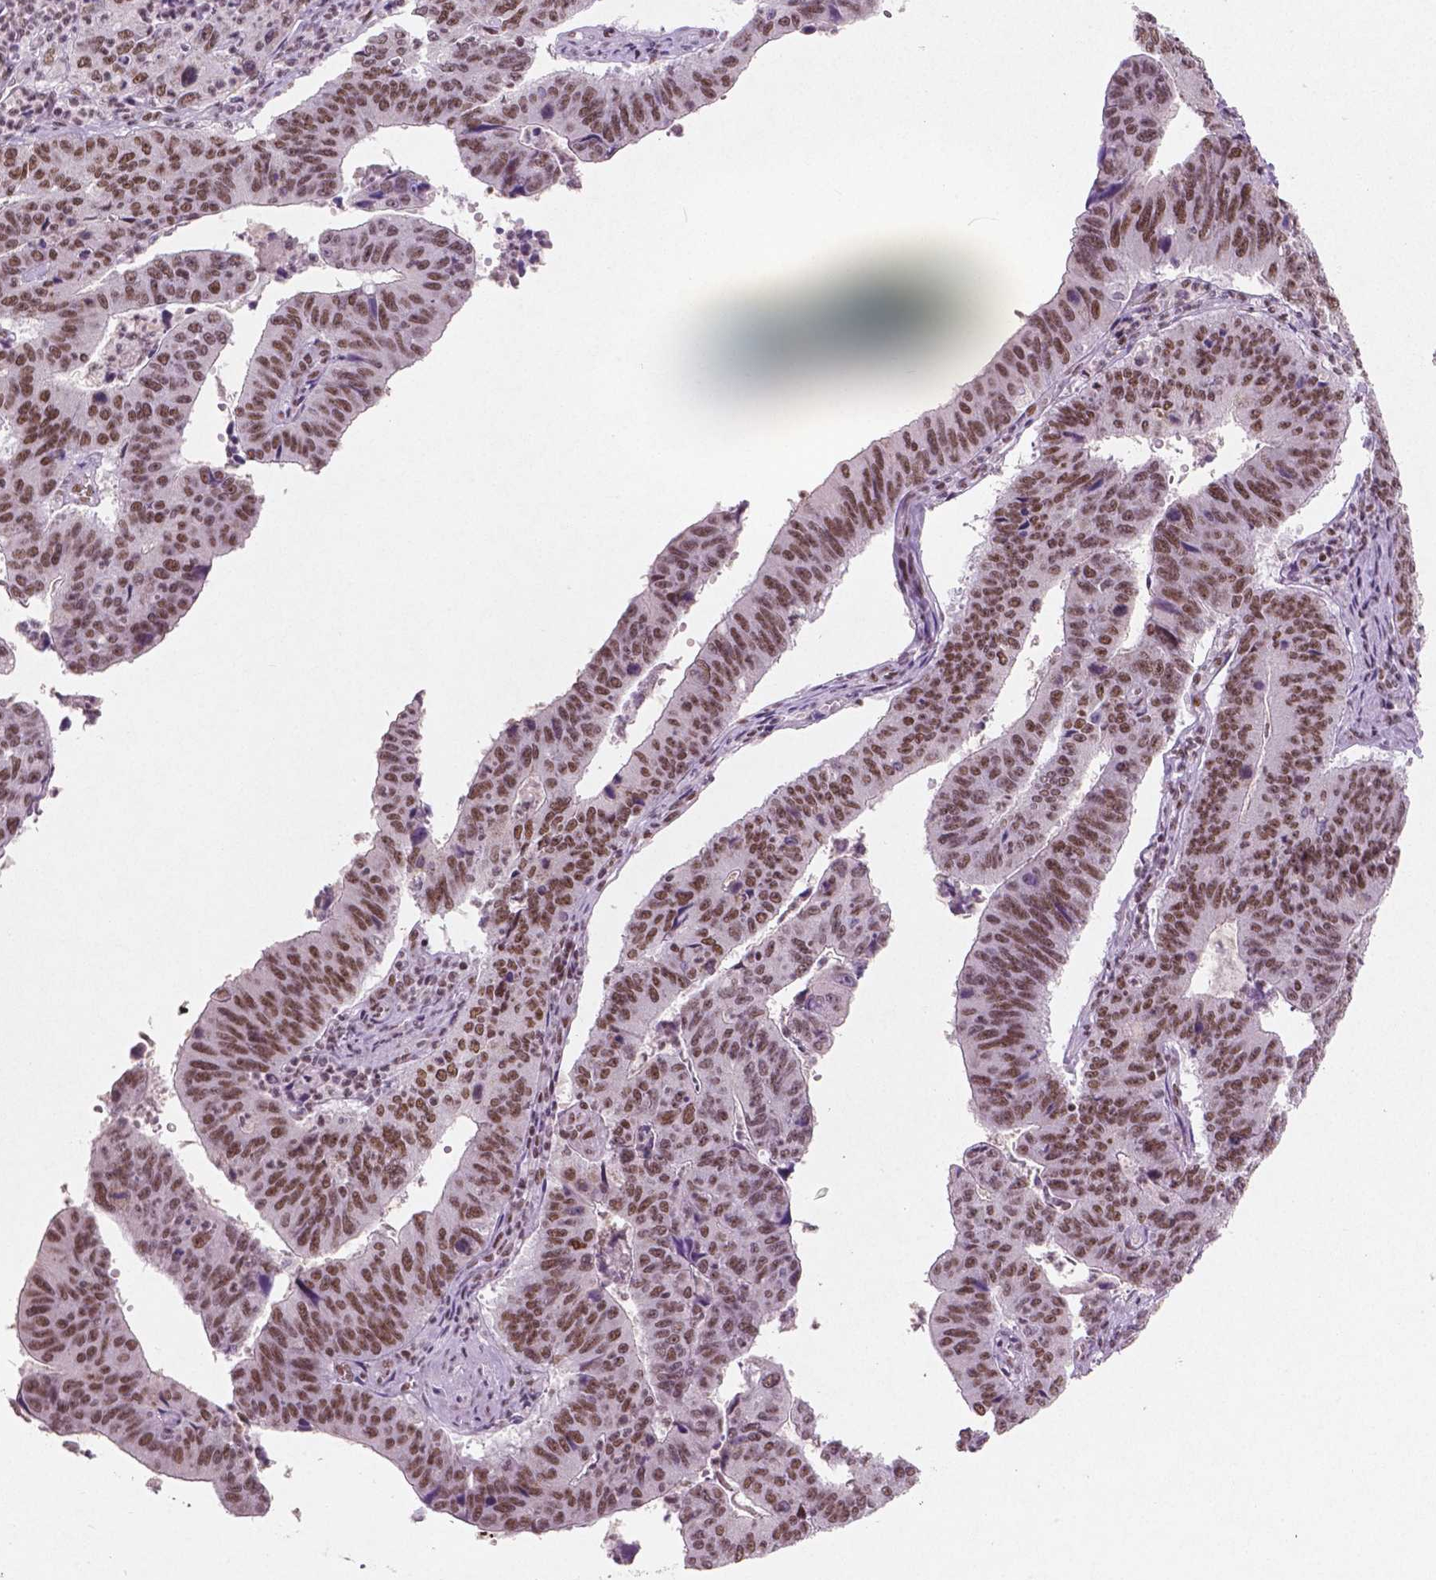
{"staining": {"intensity": "strong", "quantity": ">75%", "location": "nuclear"}, "tissue": "stomach cancer", "cell_type": "Tumor cells", "image_type": "cancer", "snomed": [{"axis": "morphology", "description": "Adenocarcinoma, NOS"}, {"axis": "topography", "description": "Stomach"}], "caption": "The micrograph shows staining of stomach cancer, revealing strong nuclear protein expression (brown color) within tumor cells.", "gene": "BRD4", "patient": {"sex": "male", "age": 59}}